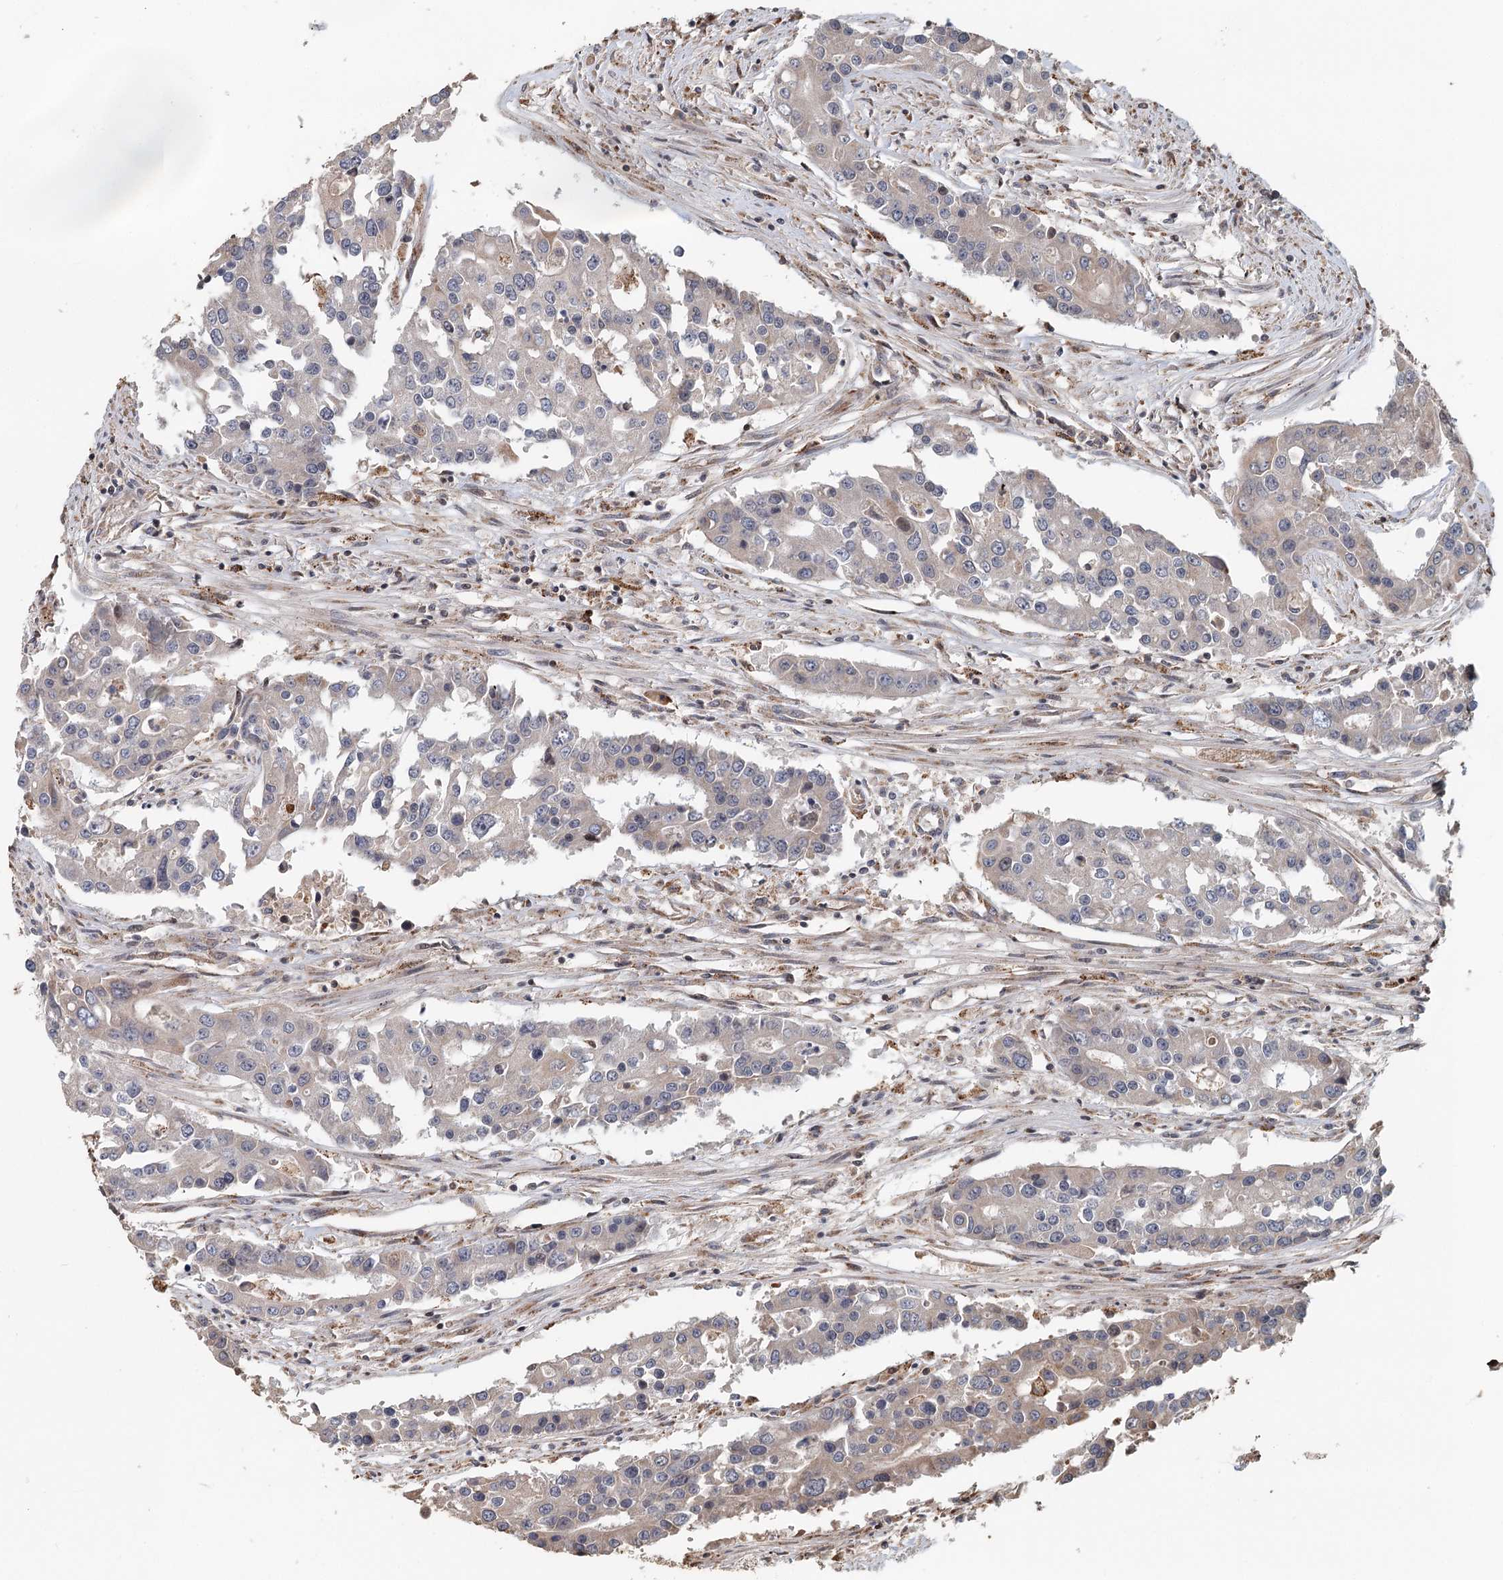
{"staining": {"intensity": "negative", "quantity": "none", "location": "none"}, "tissue": "colorectal cancer", "cell_type": "Tumor cells", "image_type": "cancer", "snomed": [{"axis": "morphology", "description": "Adenocarcinoma, NOS"}, {"axis": "topography", "description": "Colon"}], "caption": "This is an immunohistochemistry (IHC) photomicrograph of human colorectal cancer (adenocarcinoma). There is no positivity in tumor cells.", "gene": "RNF111", "patient": {"sex": "male", "age": 77}}